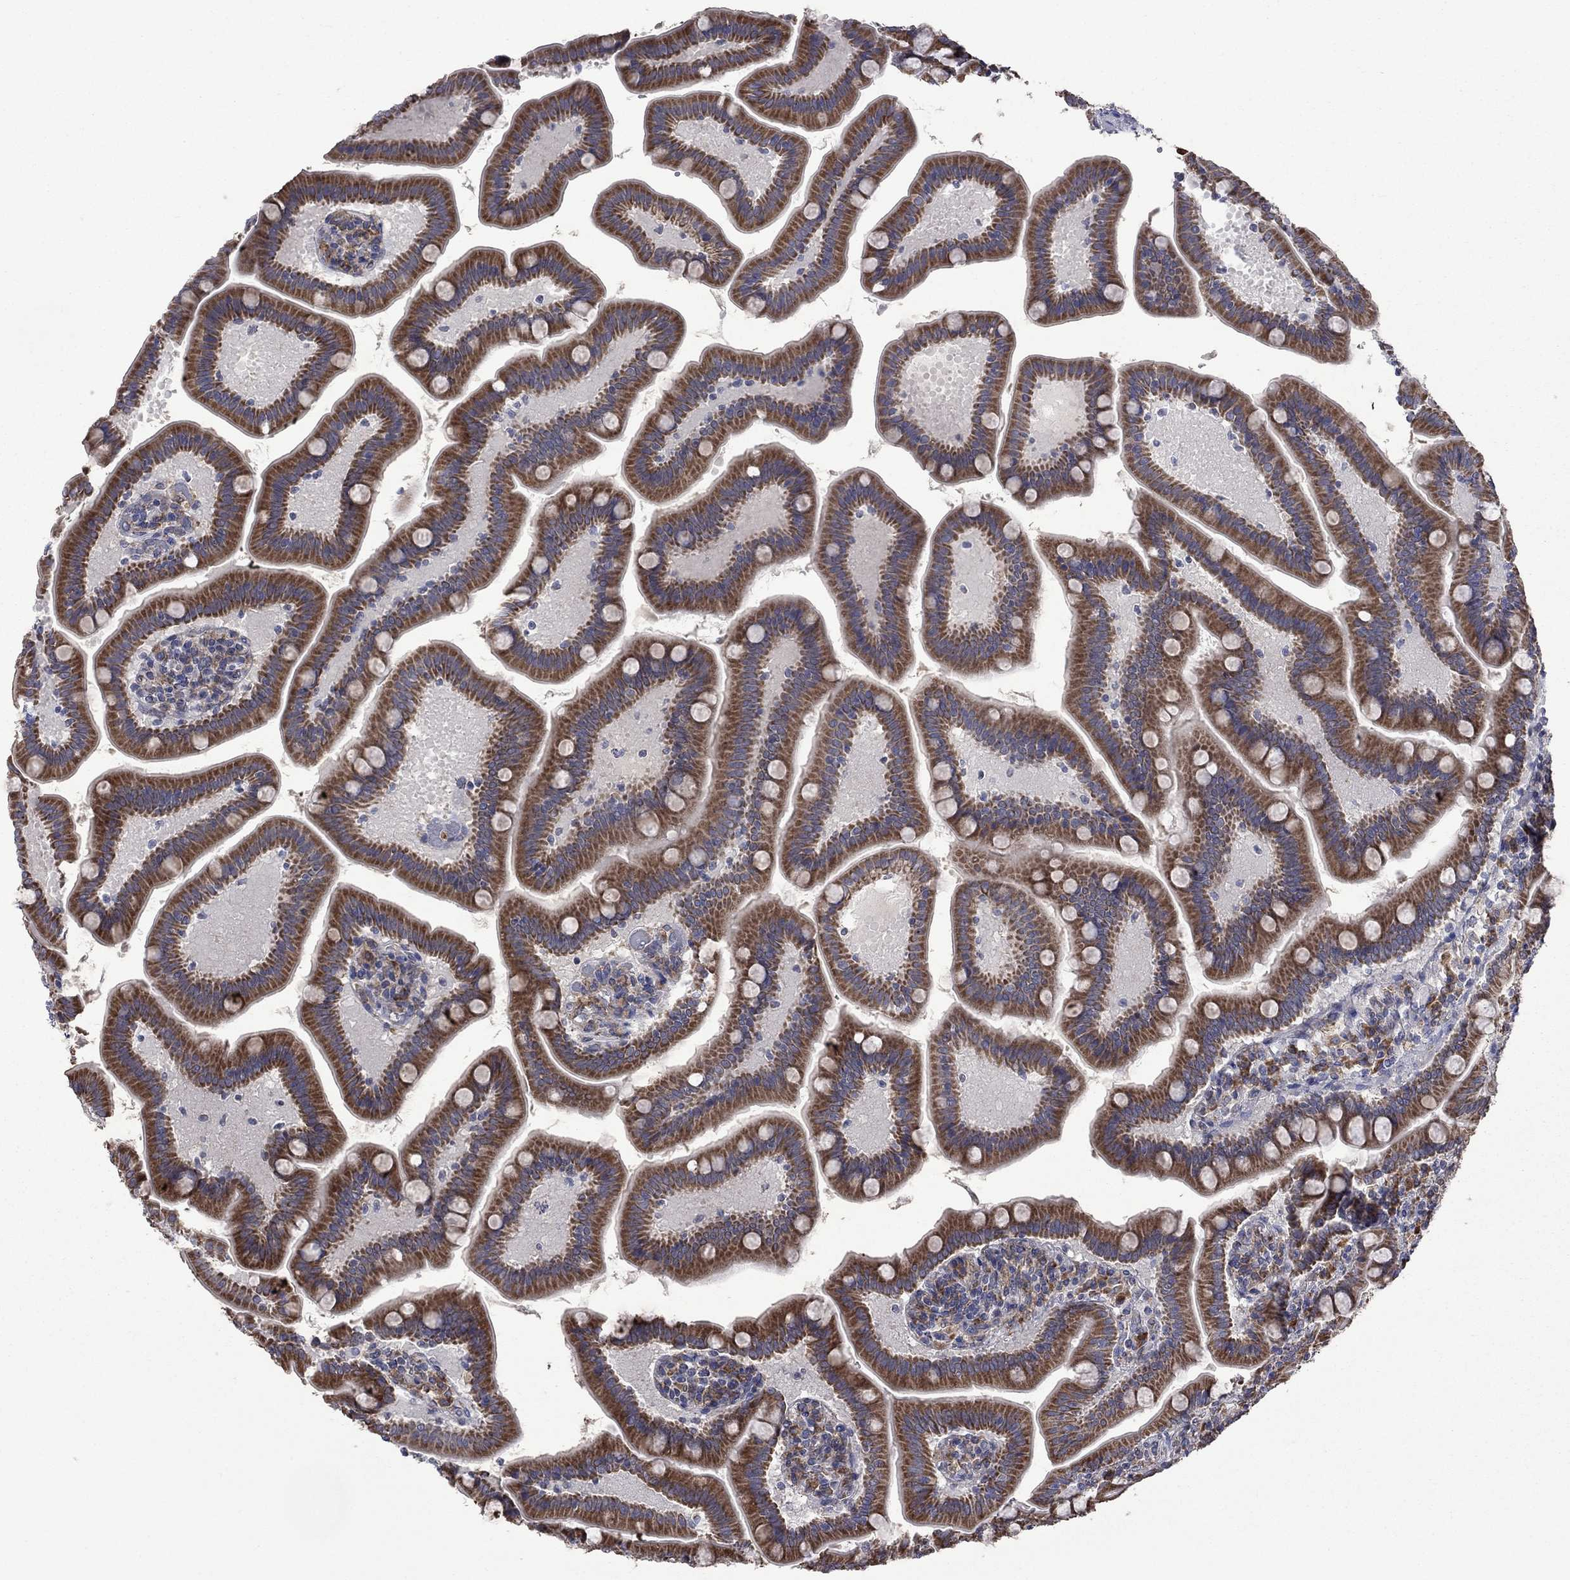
{"staining": {"intensity": "strong", "quantity": ">75%", "location": "cytoplasmic/membranous"}, "tissue": "small intestine", "cell_type": "Glandular cells", "image_type": "normal", "snomed": [{"axis": "morphology", "description": "Normal tissue, NOS"}, {"axis": "topography", "description": "Small intestine"}], "caption": "Small intestine stained with DAB immunohistochemistry demonstrates high levels of strong cytoplasmic/membranous positivity in approximately >75% of glandular cells.", "gene": "FURIN", "patient": {"sex": "male", "age": 66}}